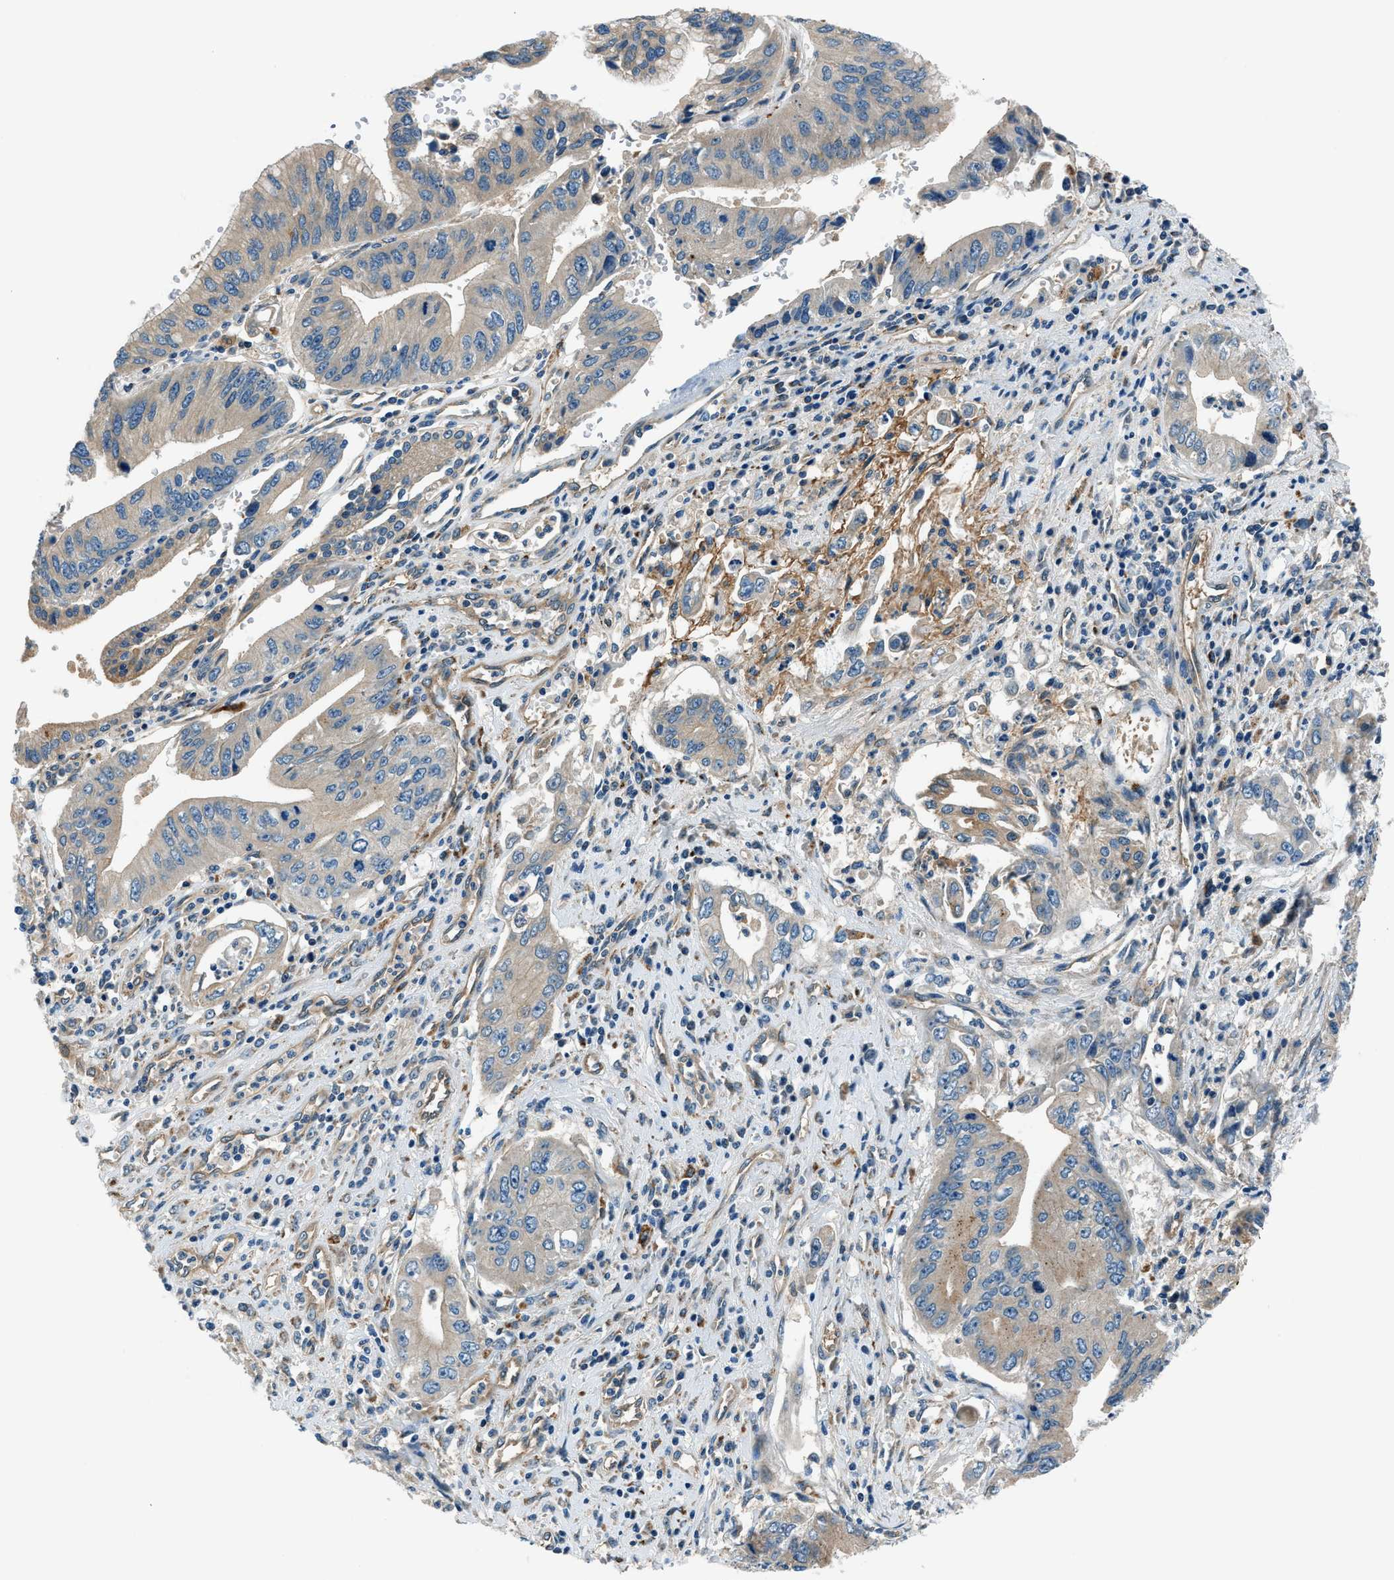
{"staining": {"intensity": "weak", "quantity": ">75%", "location": "cytoplasmic/membranous"}, "tissue": "pancreatic cancer", "cell_type": "Tumor cells", "image_type": "cancer", "snomed": [{"axis": "morphology", "description": "Adenocarcinoma, NOS"}, {"axis": "topography", "description": "Pancreas"}], "caption": "Tumor cells show low levels of weak cytoplasmic/membranous expression in about >75% of cells in pancreatic cancer (adenocarcinoma). (Brightfield microscopy of DAB IHC at high magnification).", "gene": "SLC19A2", "patient": {"sex": "female", "age": 73}}